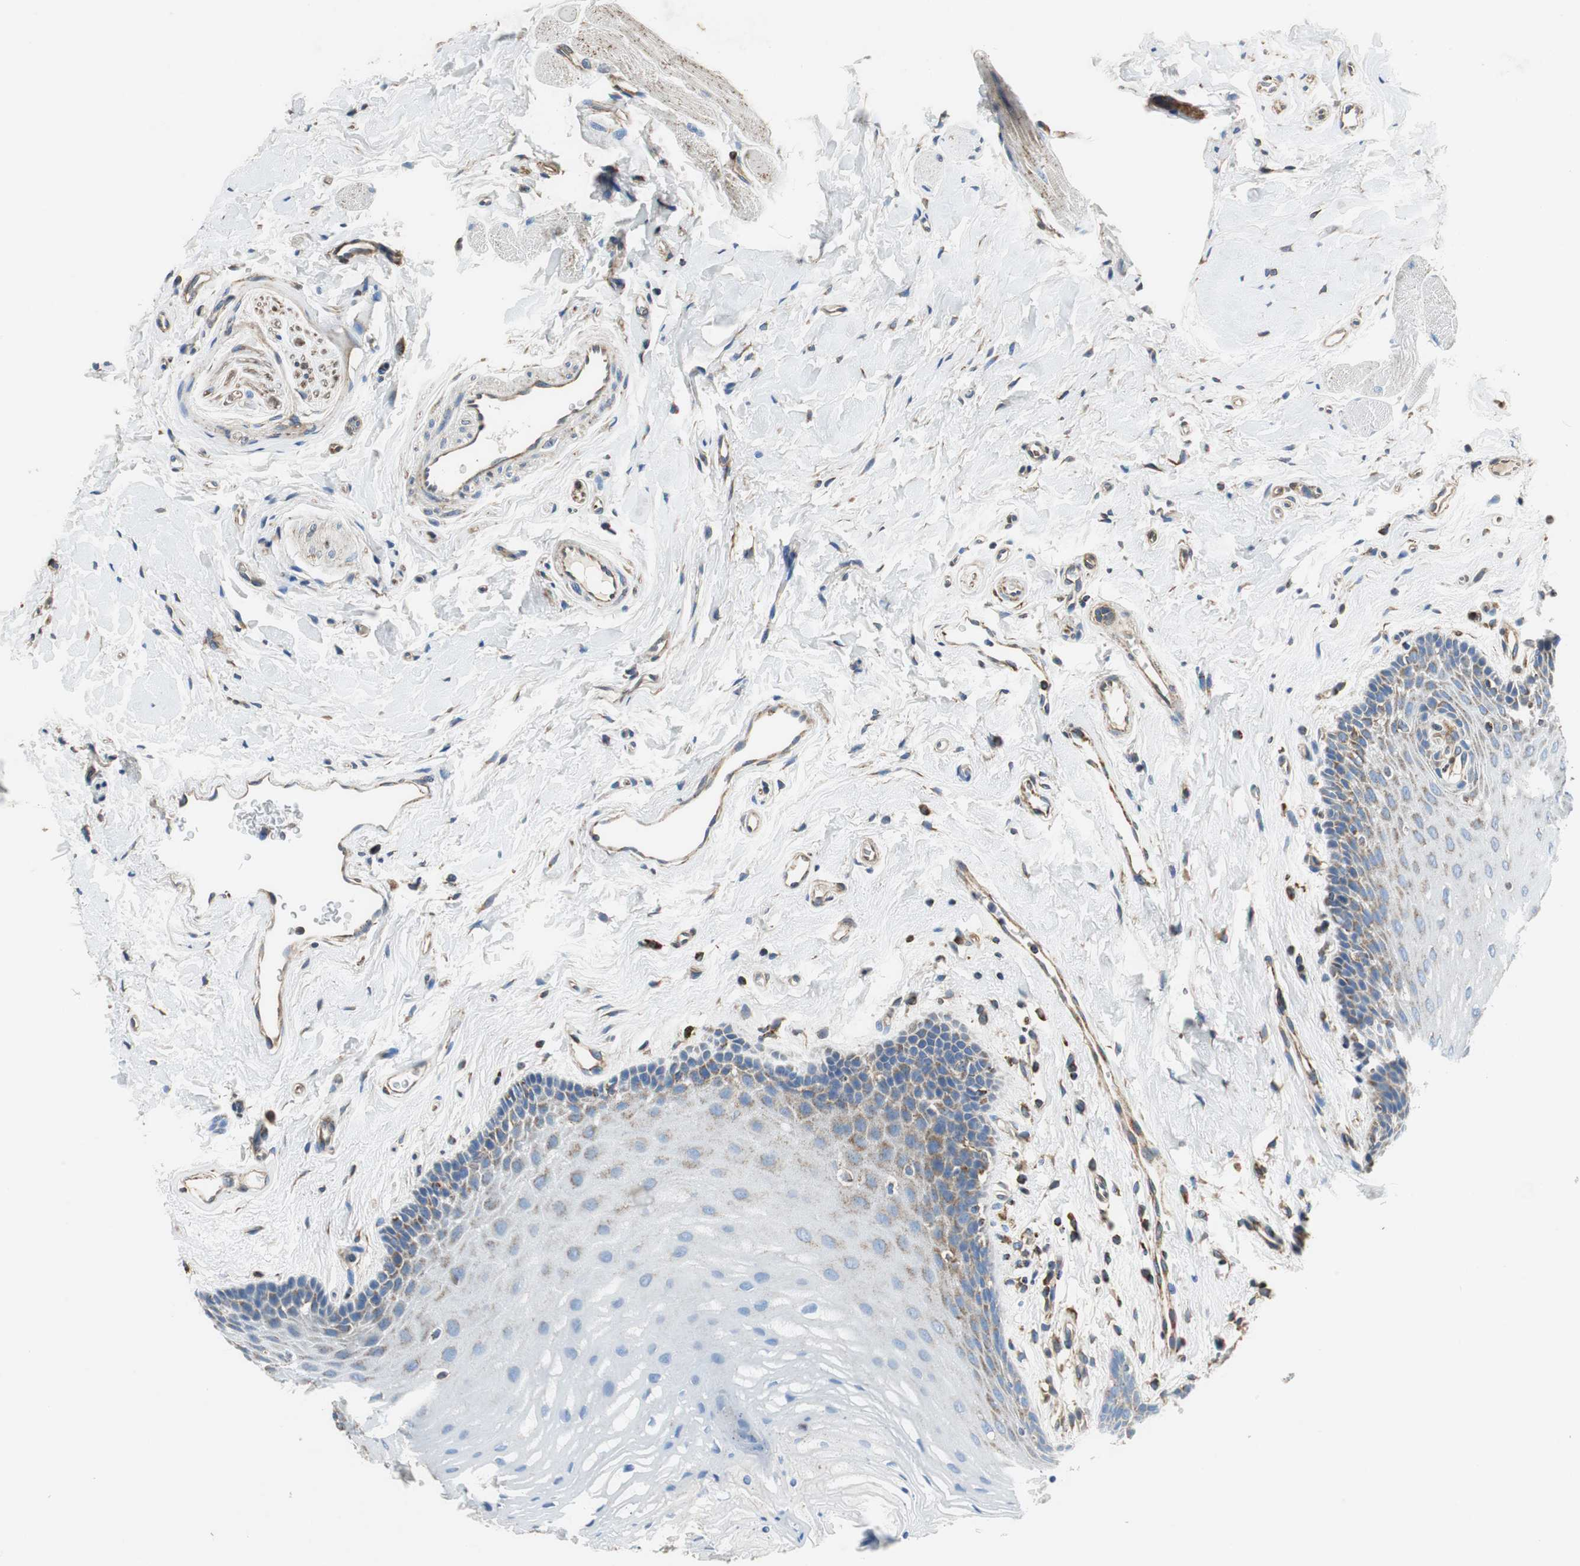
{"staining": {"intensity": "moderate", "quantity": "<25%", "location": "cytoplasmic/membranous"}, "tissue": "oral mucosa", "cell_type": "Squamous epithelial cells", "image_type": "normal", "snomed": [{"axis": "morphology", "description": "Normal tissue, NOS"}, {"axis": "topography", "description": "Oral tissue"}], "caption": "IHC of unremarkable oral mucosa exhibits low levels of moderate cytoplasmic/membranous expression in about <25% of squamous epithelial cells.", "gene": "GSTK1", "patient": {"sex": "male", "age": 62}}